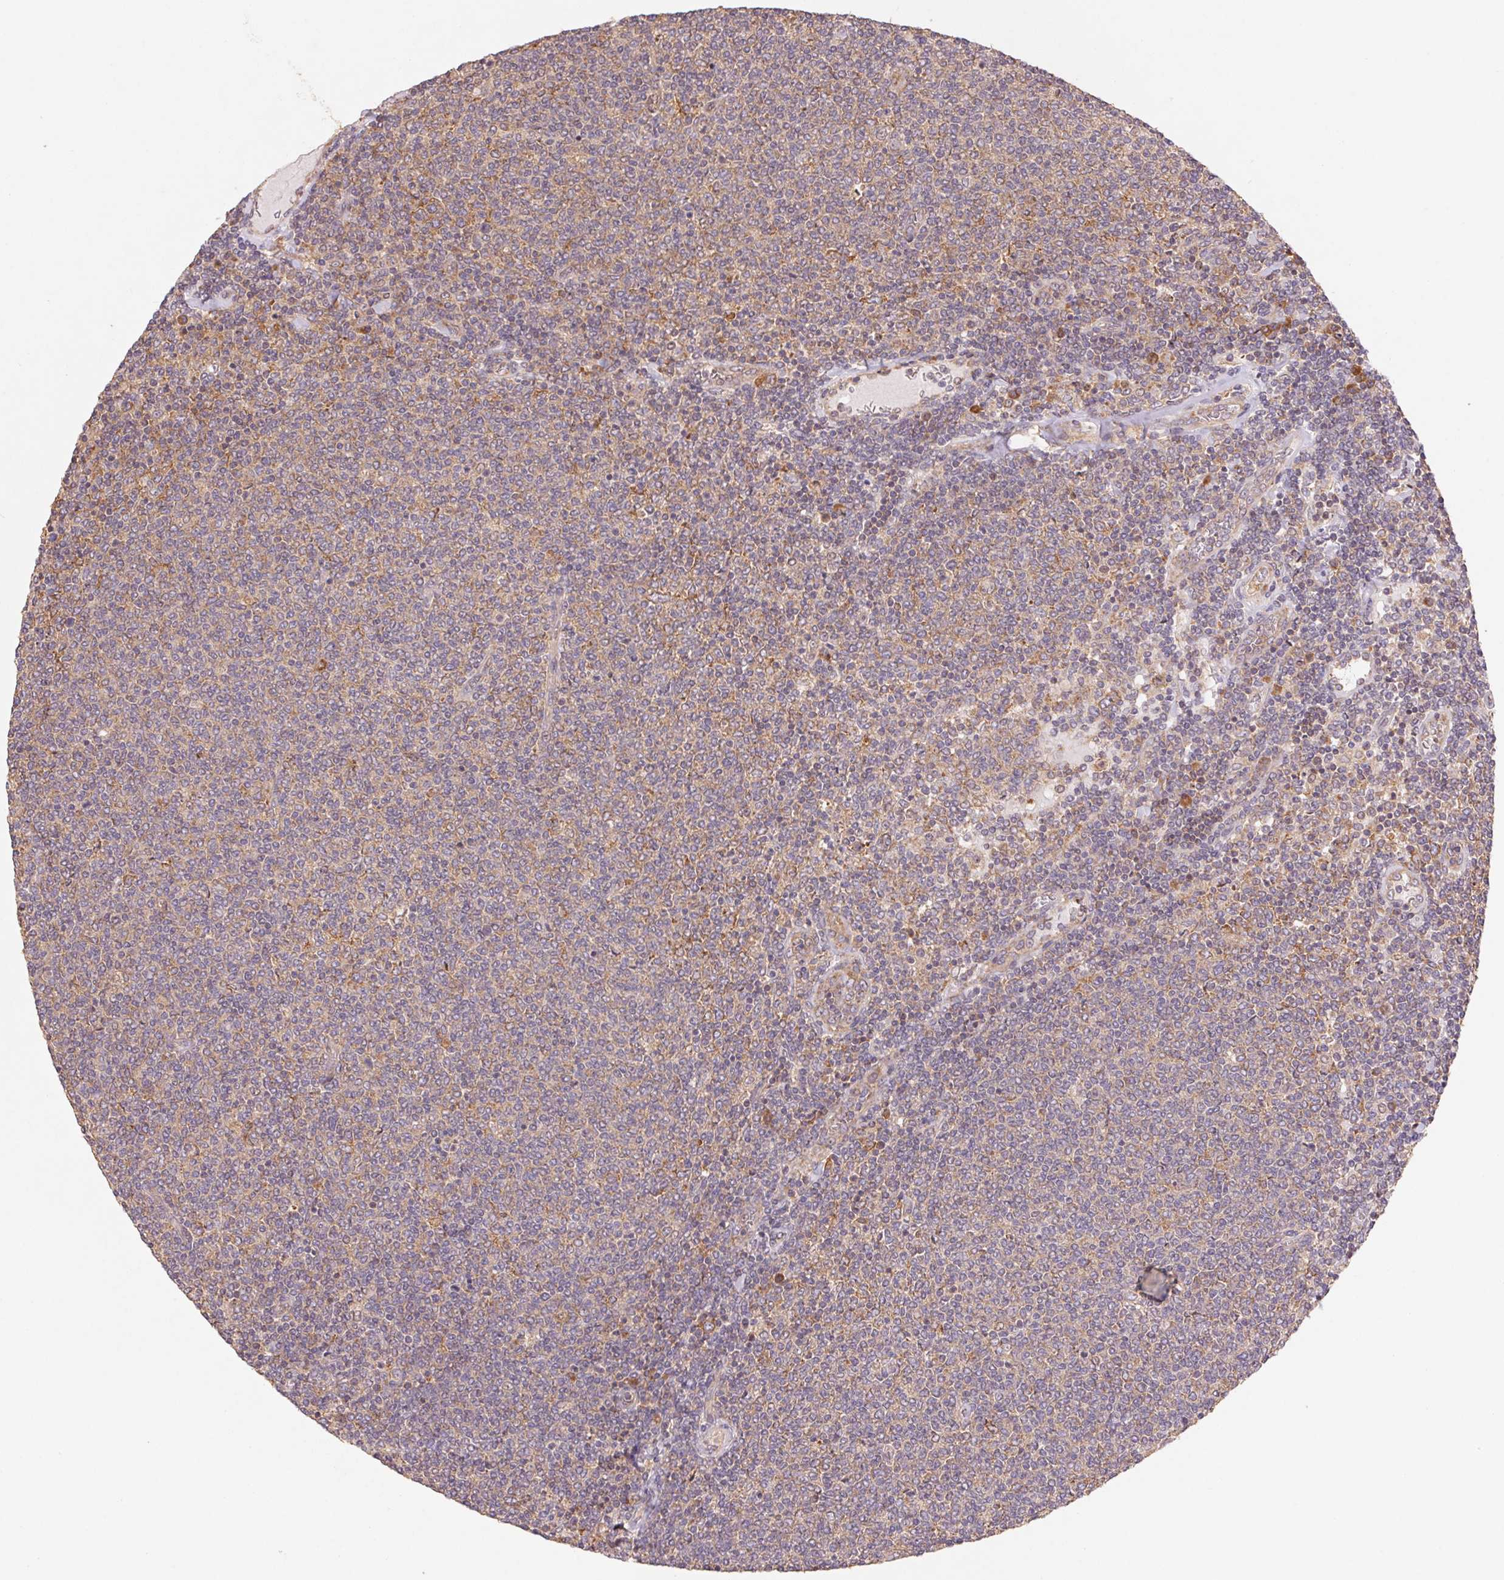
{"staining": {"intensity": "negative", "quantity": "none", "location": "none"}, "tissue": "lymphoma", "cell_type": "Tumor cells", "image_type": "cancer", "snomed": [{"axis": "morphology", "description": "Malignant lymphoma, non-Hodgkin's type, Low grade"}, {"axis": "topography", "description": "Lymph node"}], "caption": "A high-resolution micrograph shows immunohistochemistry (IHC) staining of lymphoma, which exhibits no significant expression in tumor cells. Nuclei are stained in blue.", "gene": "RPL27A", "patient": {"sex": "male", "age": 52}}